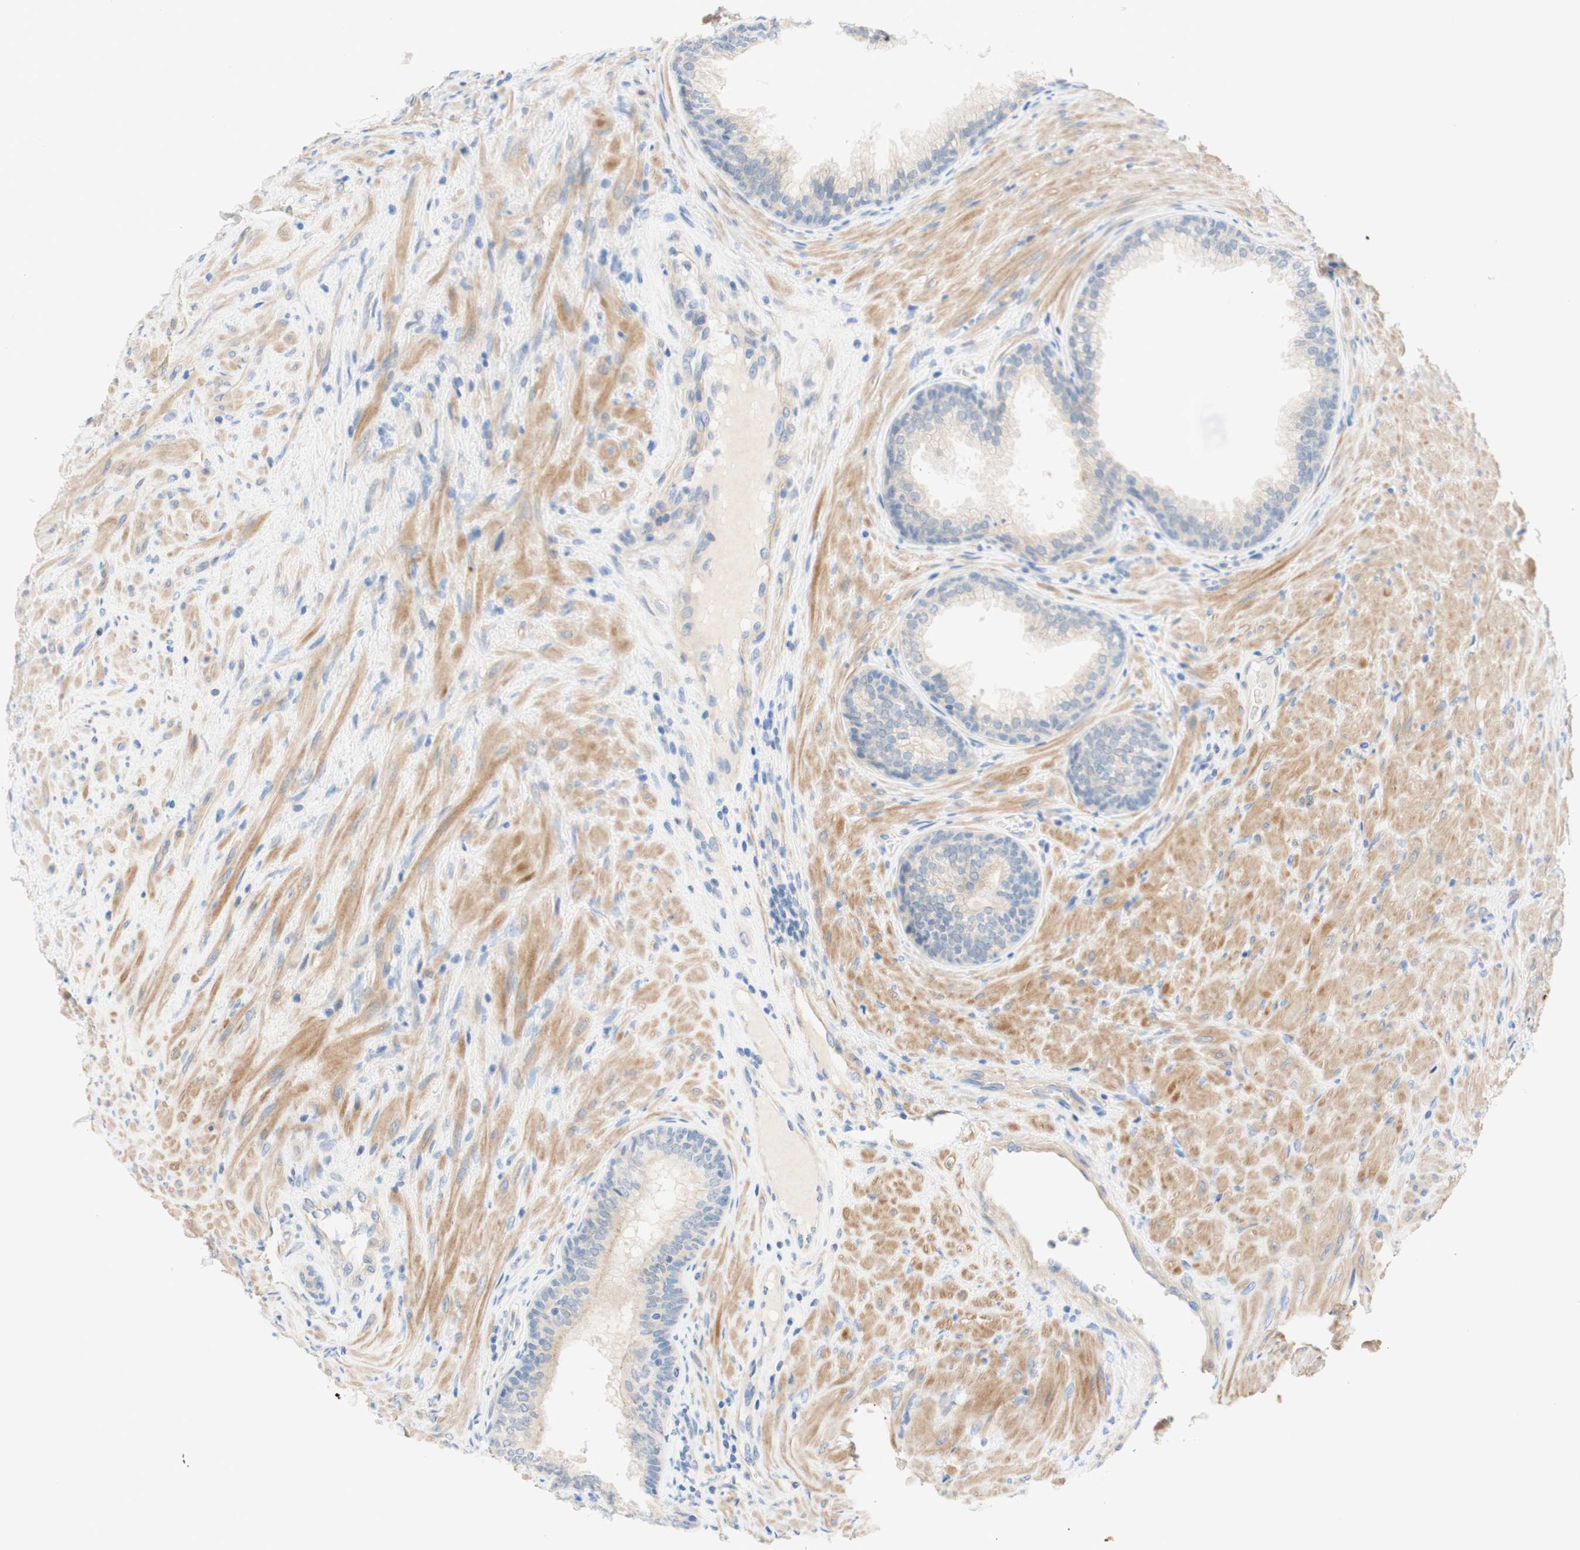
{"staining": {"intensity": "weak", "quantity": "<25%", "location": "cytoplasmic/membranous"}, "tissue": "prostate", "cell_type": "Glandular cells", "image_type": "normal", "snomed": [{"axis": "morphology", "description": "Normal tissue, NOS"}, {"axis": "topography", "description": "Prostate"}], "caption": "High magnification brightfield microscopy of normal prostate stained with DAB (brown) and counterstained with hematoxylin (blue): glandular cells show no significant positivity. (Stains: DAB immunohistochemistry with hematoxylin counter stain, Microscopy: brightfield microscopy at high magnification).", "gene": "ENTREP2", "patient": {"sex": "male", "age": 76}}